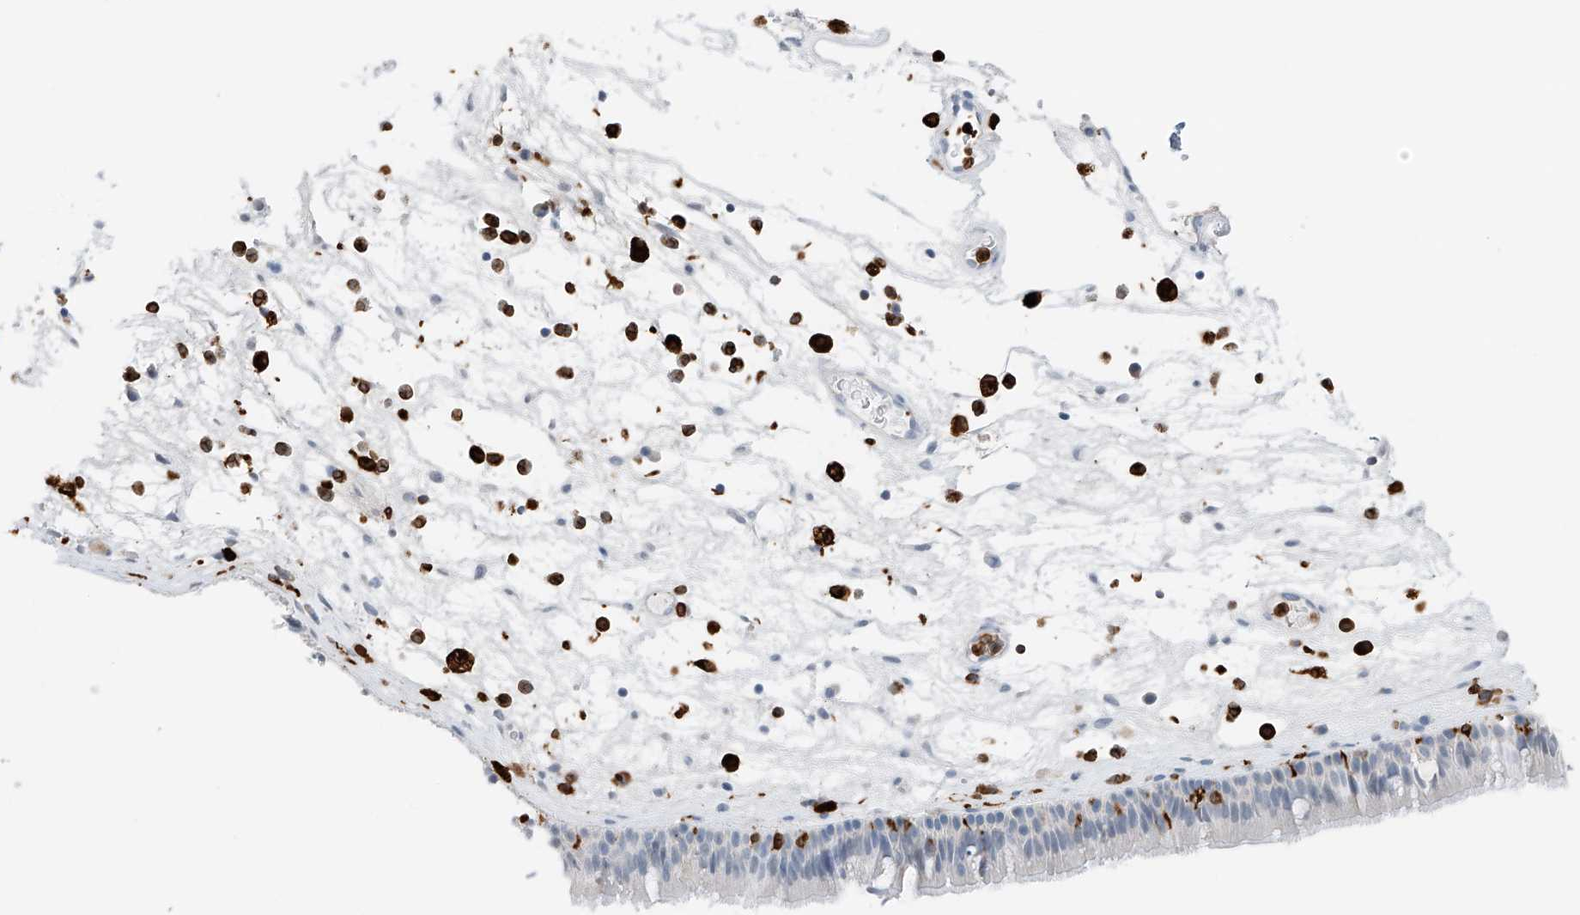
{"staining": {"intensity": "negative", "quantity": "none", "location": "none"}, "tissue": "nasopharynx", "cell_type": "Respiratory epithelial cells", "image_type": "normal", "snomed": [{"axis": "morphology", "description": "Normal tissue, NOS"}, {"axis": "morphology", "description": "Inflammation, NOS"}, {"axis": "morphology", "description": "Malignant melanoma, Metastatic site"}, {"axis": "topography", "description": "Nasopharynx"}], "caption": "Immunohistochemical staining of benign human nasopharynx shows no significant positivity in respiratory epithelial cells. Nuclei are stained in blue.", "gene": "TBXAS1", "patient": {"sex": "male", "age": 70}}